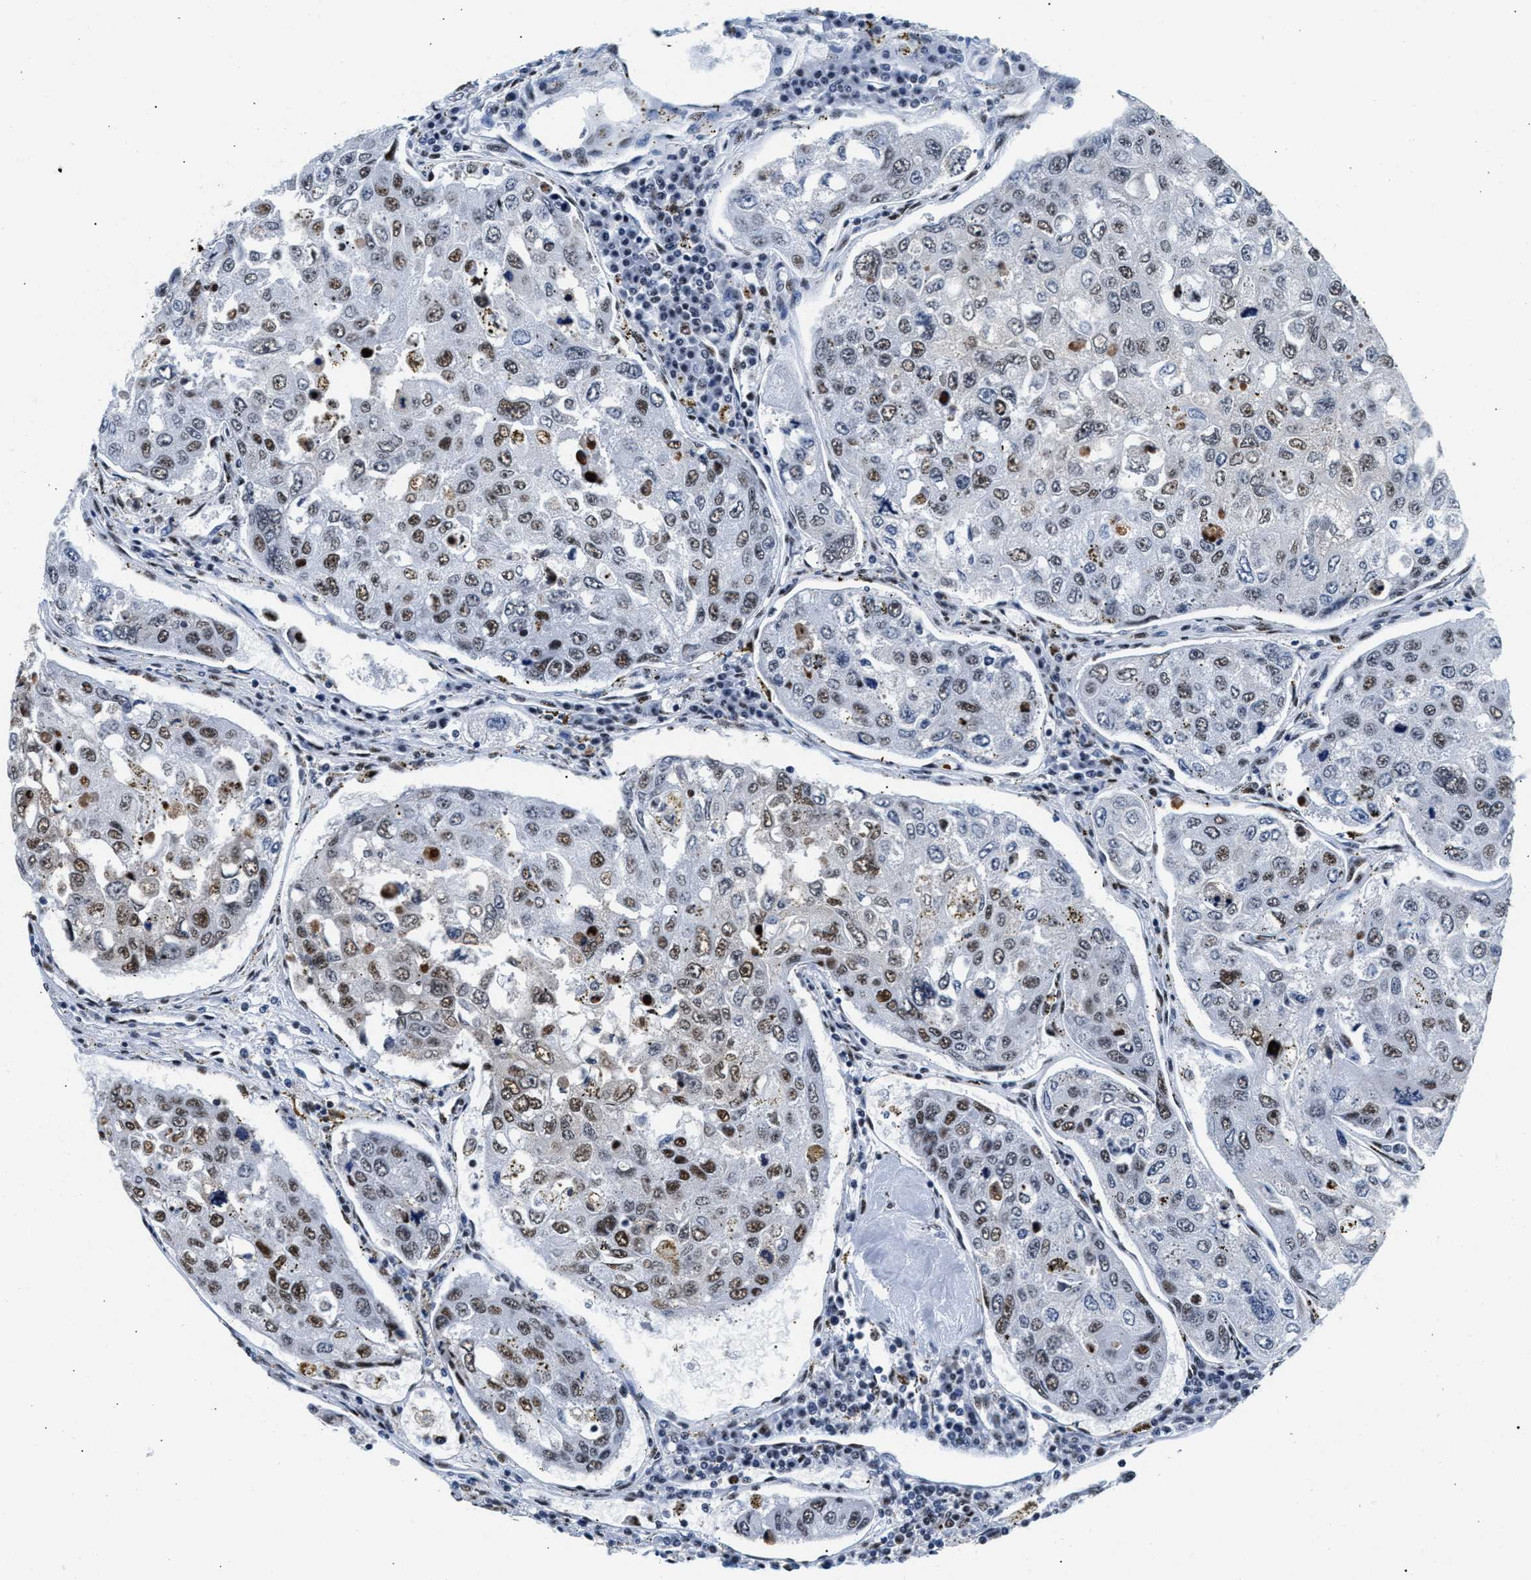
{"staining": {"intensity": "moderate", "quantity": "25%-75%", "location": "nuclear"}, "tissue": "urothelial cancer", "cell_type": "Tumor cells", "image_type": "cancer", "snomed": [{"axis": "morphology", "description": "Urothelial carcinoma, High grade"}, {"axis": "topography", "description": "Lymph node"}, {"axis": "topography", "description": "Urinary bladder"}], "caption": "Moderate nuclear protein expression is identified in approximately 25%-75% of tumor cells in urothelial carcinoma (high-grade). (brown staining indicates protein expression, while blue staining denotes nuclei).", "gene": "RAD50", "patient": {"sex": "male", "age": 51}}